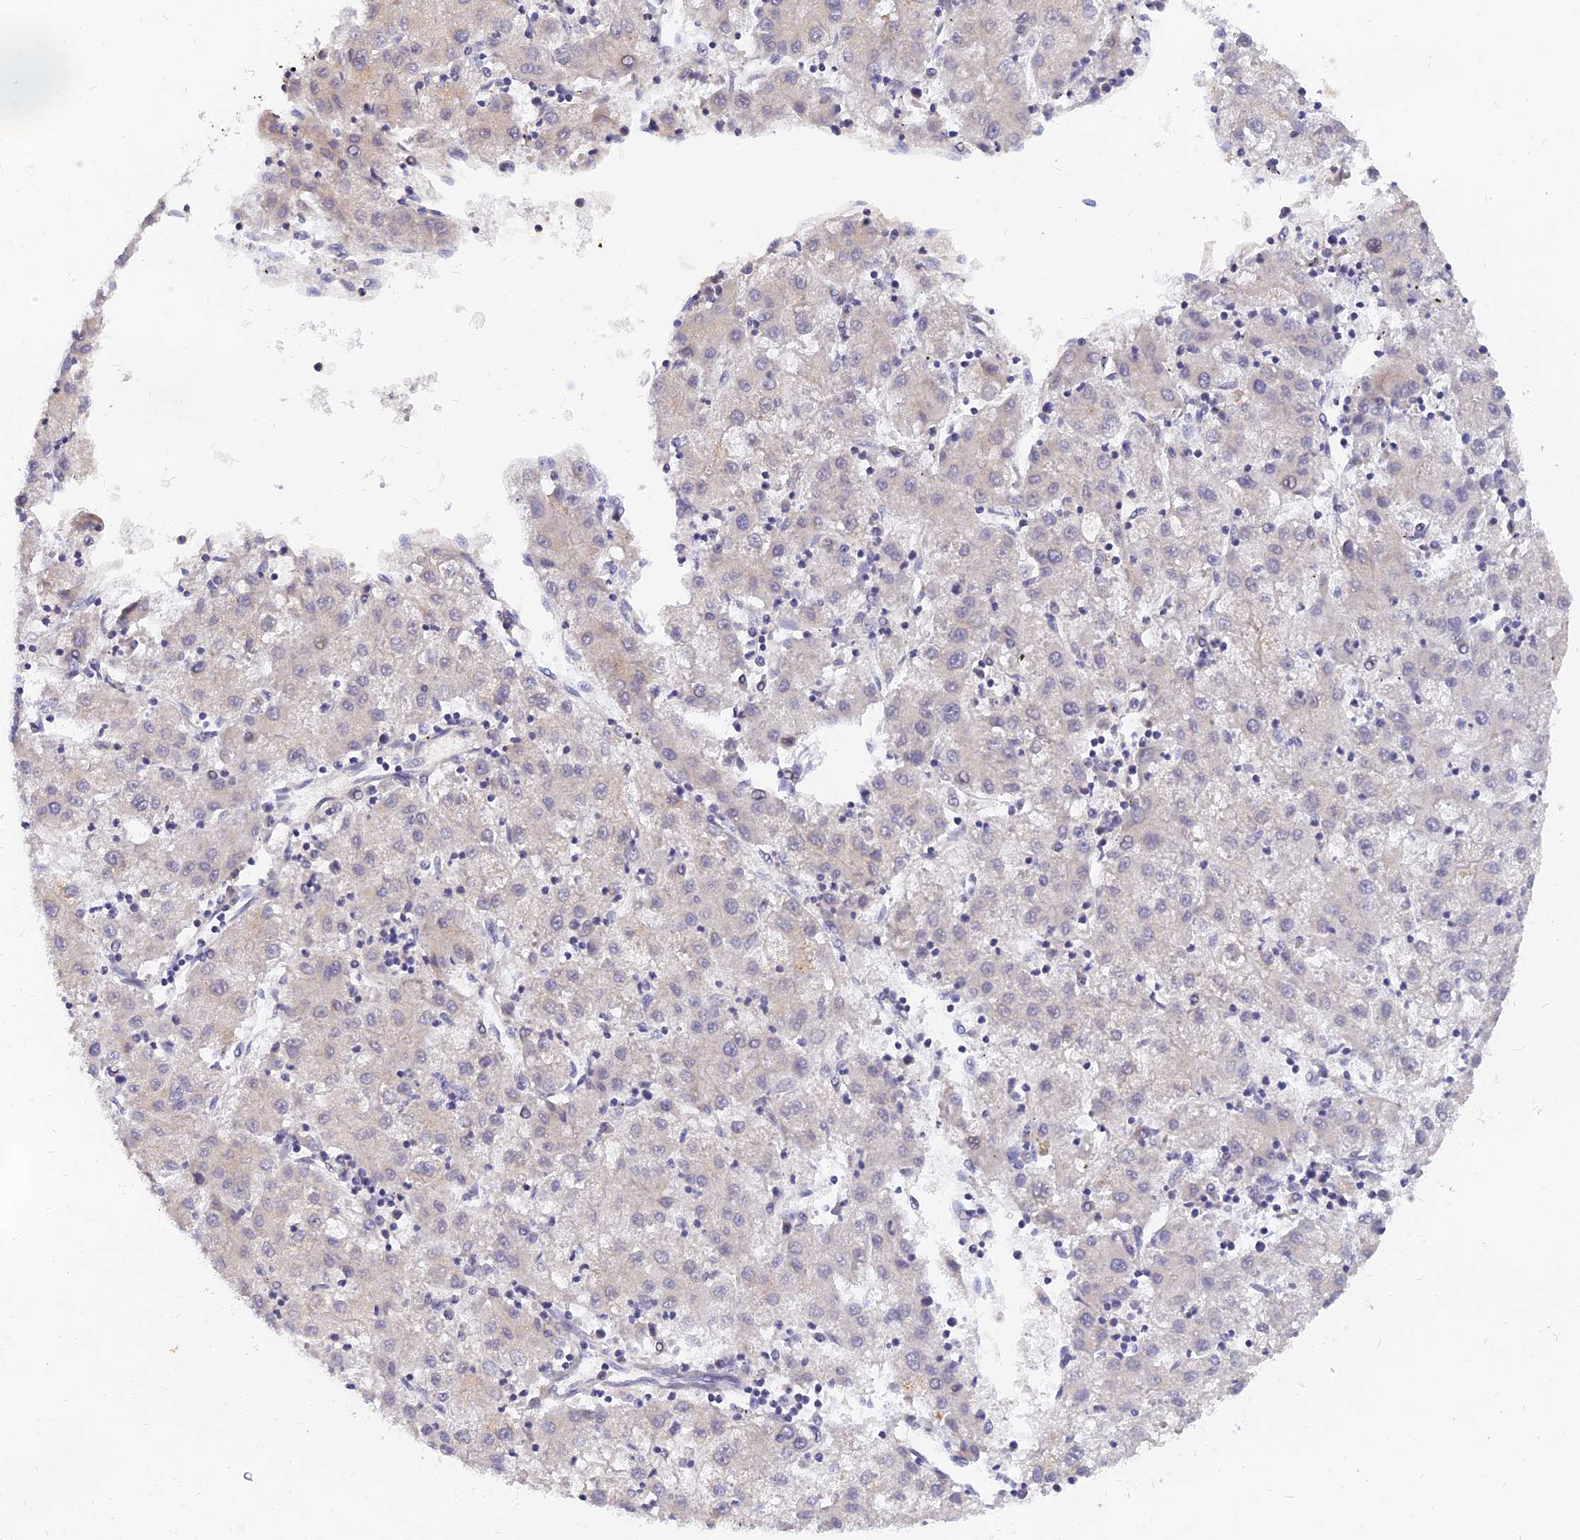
{"staining": {"intensity": "negative", "quantity": "none", "location": "none"}, "tissue": "liver cancer", "cell_type": "Tumor cells", "image_type": "cancer", "snomed": [{"axis": "morphology", "description": "Carcinoma, Hepatocellular, NOS"}, {"axis": "topography", "description": "Liver"}], "caption": "This is a image of immunohistochemistry staining of liver cancer, which shows no staining in tumor cells. Brightfield microscopy of immunohistochemistry stained with DAB (3,3'-diaminobenzidine) (brown) and hematoxylin (blue), captured at high magnification.", "gene": "ANKS4B", "patient": {"sex": "male", "age": 72}}